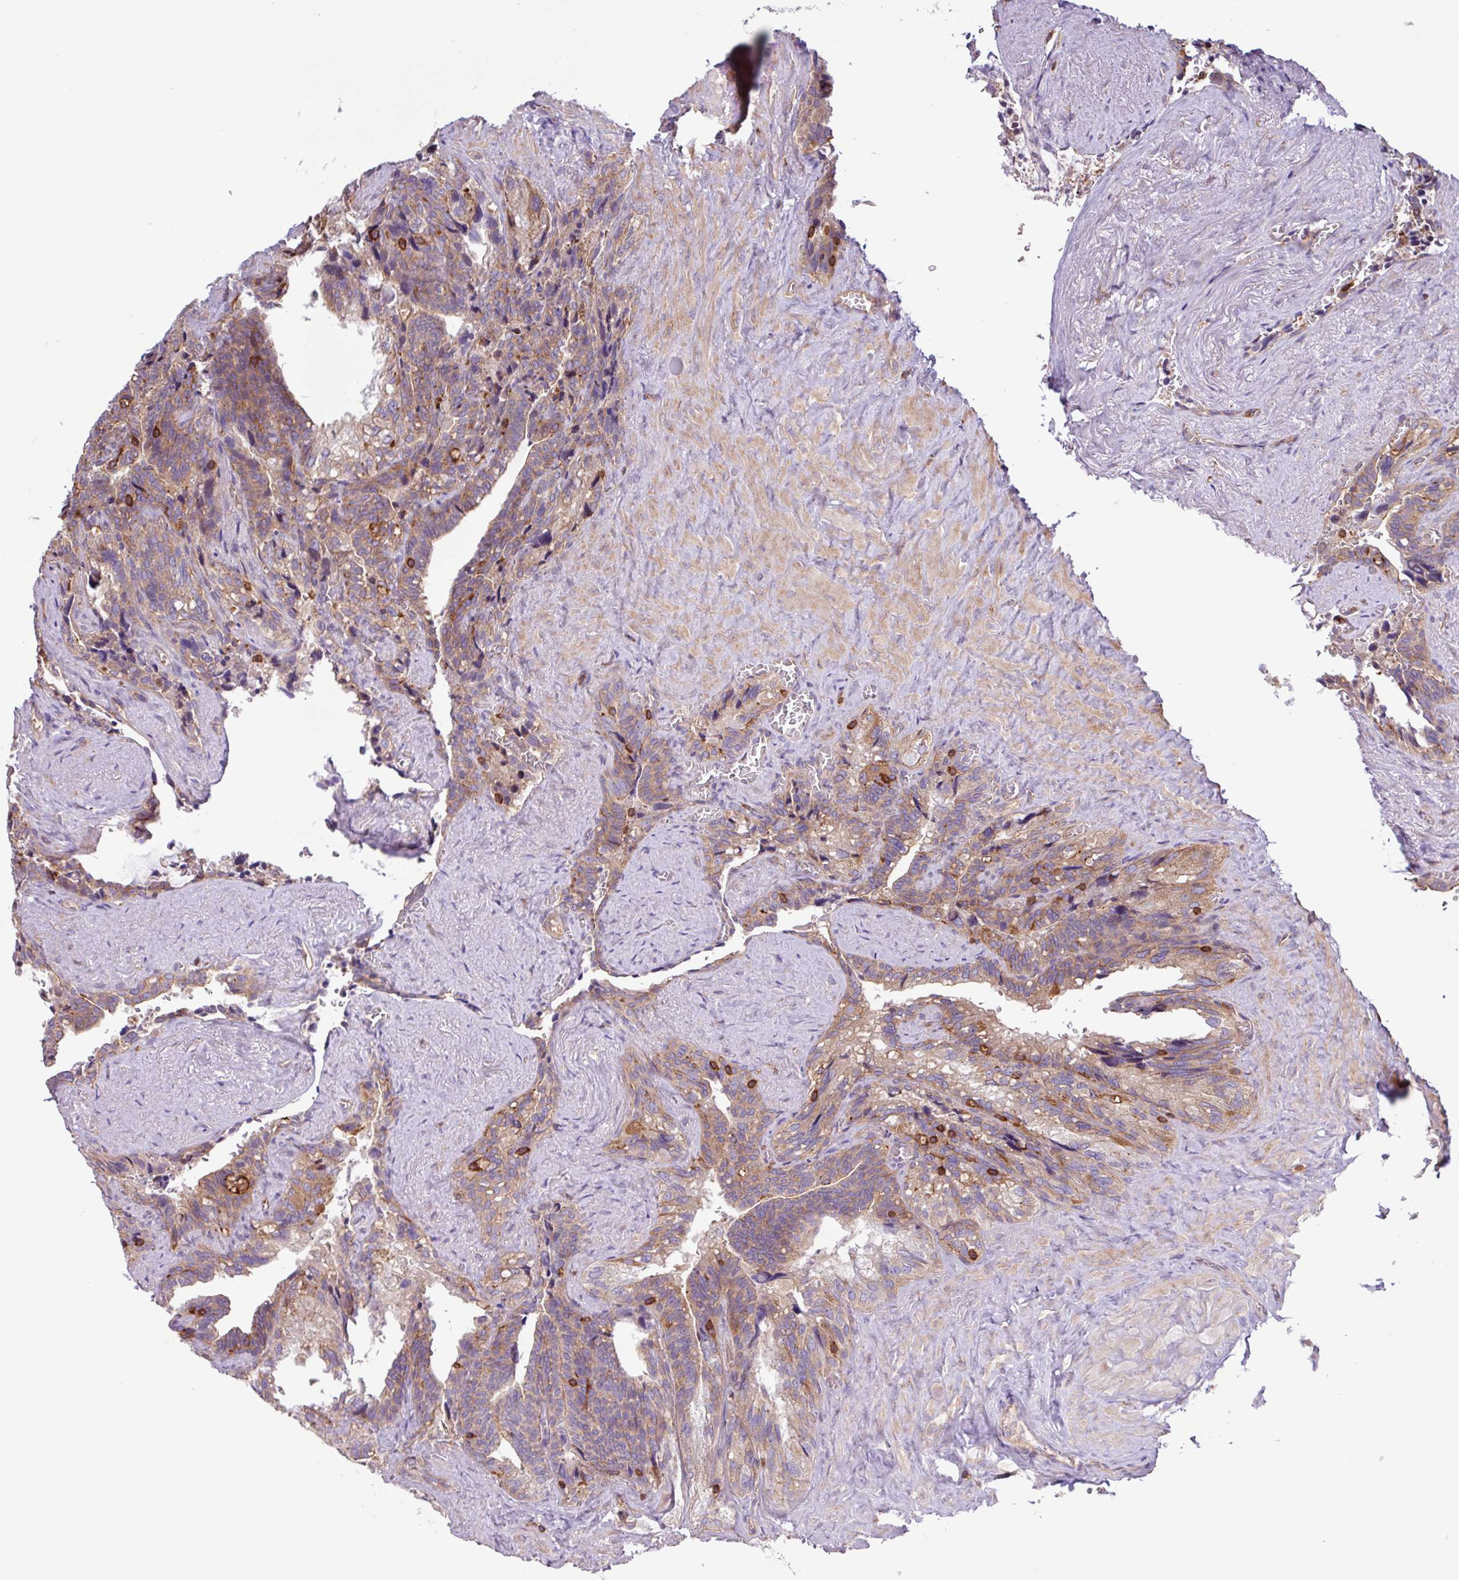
{"staining": {"intensity": "moderate", "quantity": "25%-75%", "location": "cytoplasmic/membranous"}, "tissue": "seminal vesicle", "cell_type": "Glandular cells", "image_type": "normal", "snomed": [{"axis": "morphology", "description": "Normal tissue, NOS"}, {"axis": "topography", "description": "Seminal veicle"}], "caption": "Approximately 25%-75% of glandular cells in unremarkable human seminal vesicle demonstrate moderate cytoplasmic/membranous protein positivity as visualized by brown immunohistochemical staining.", "gene": "ACTR3B", "patient": {"sex": "male", "age": 68}}